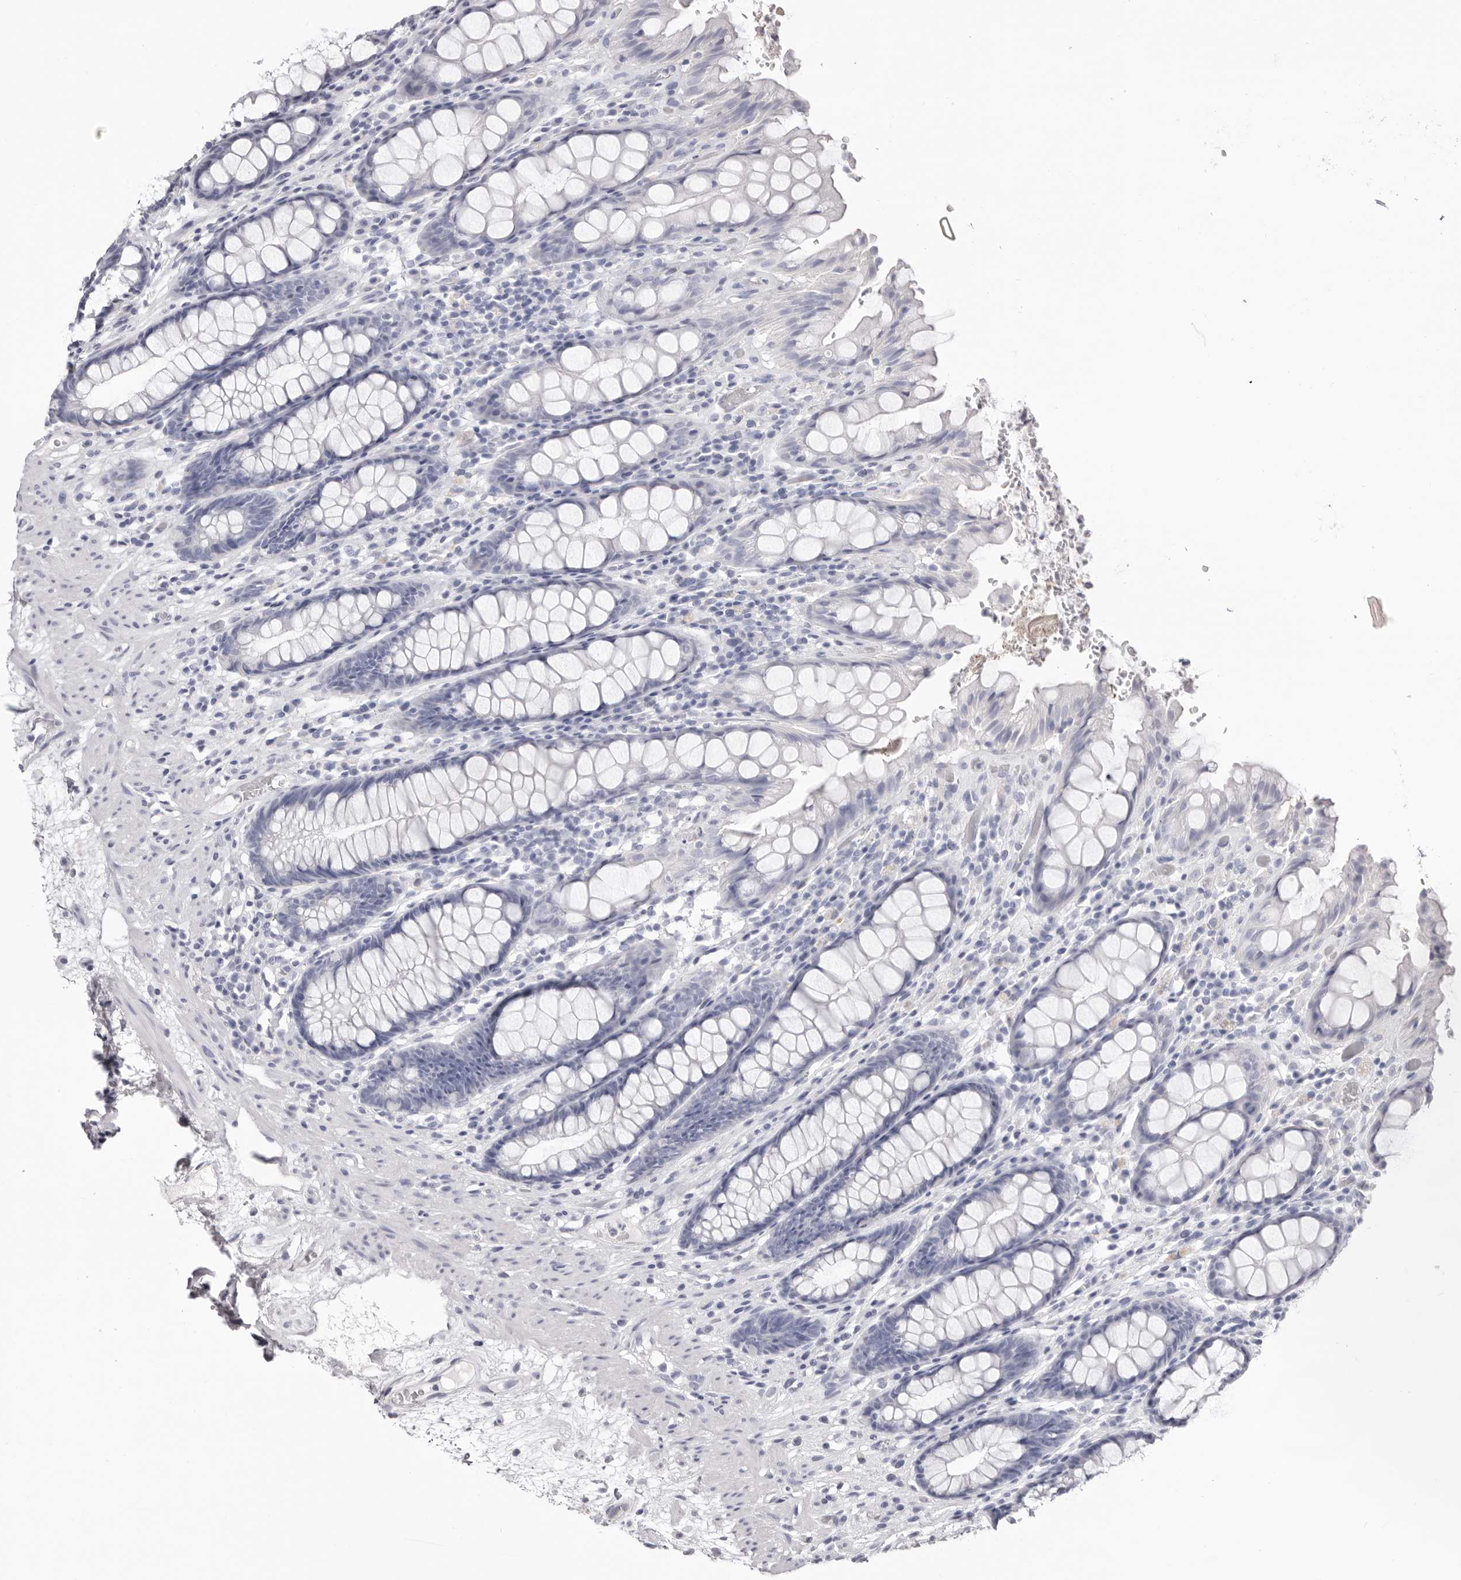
{"staining": {"intensity": "negative", "quantity": "none", "location": "none"}, "tissue": "rectum", "cell_type": "Glandular cells", "image_type": "normal", "snomed": [{"axis": "morphology", "description": "Normal tissue, NOS"}, {"axis": "topography", "description": "Rectum"}], "caption": "Histopathology image shows no protein expression in glandular cells of normal rectum. The staining was performed using DAB (3,3'-diaminobenzidine) to visualize the protein expression in brown, while the nuclei were stained in blue with hematoxylin (Magnification: 20x).", "gene": "LPO", "patient": {"sex": "male", "age": 64}}